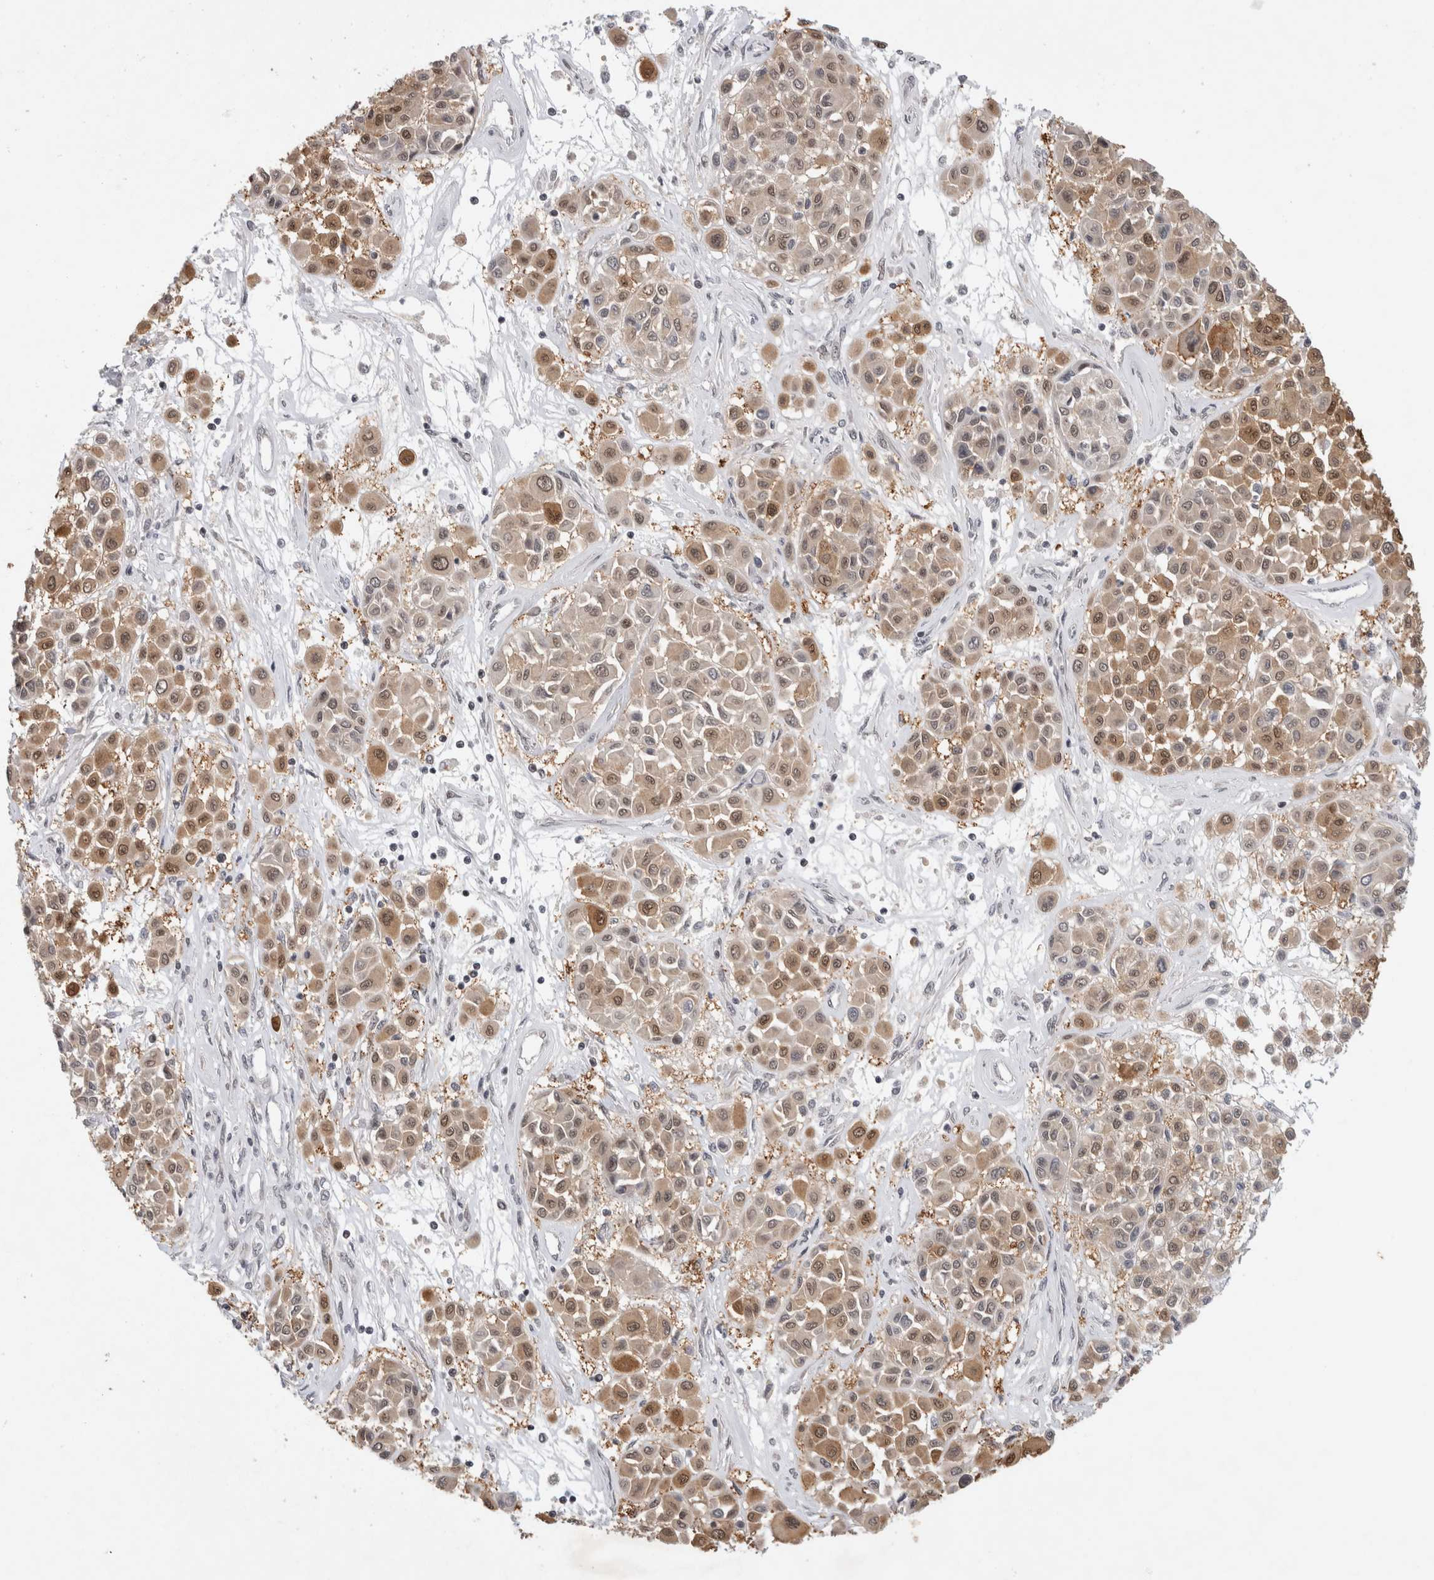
{"staining": {"intensity": "moderate", "quantity": ">75%", "location": "cytoplasmic/membranous,nuclear"}, "tissue": "melanoma", "cell_type": "Tumor cells", "image_type": "cancer", "snomed": [{"axis": "morphology", "description": "Malignant melanoma, Metastatic site"}, {"axis": "topography", "description": "Soft tissue"}], "caption": "Brown immunohistochemical staining in melanoma exhibits moderate cytoplasmic/membranous and nuclear staining in approximately >75% of tumor cells. Nuclei are stained in blue.", "gene": "HESX1", "patient": {"sex": "male", "age": 41}}